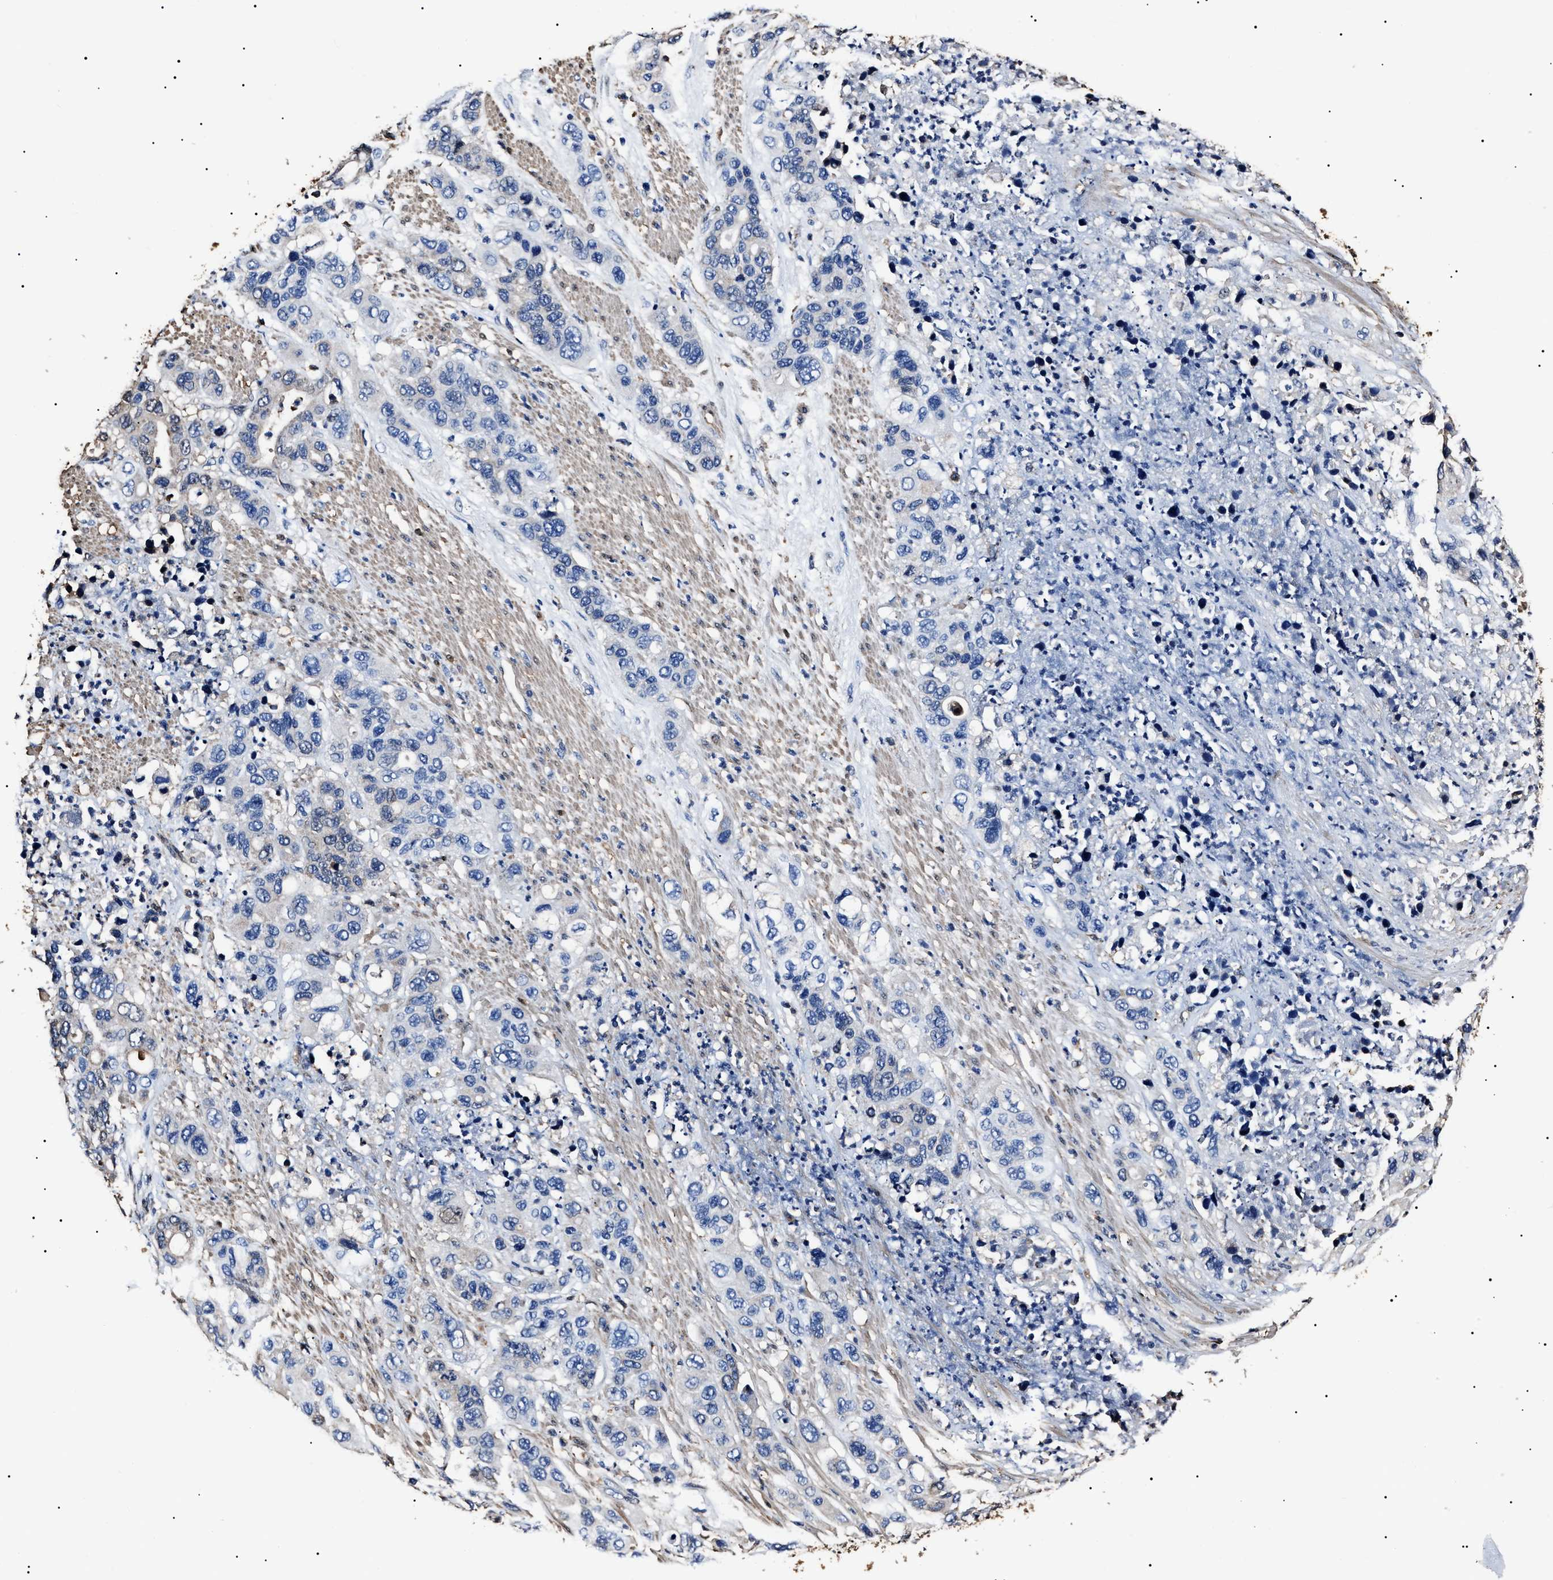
{"staining": {"intensity": "negative", "quantity": "none", "location": "none"}, "tissue": "pancreatic cancer", "cell_type": "Tumor cells", "image_type": "cancer", "snomed": [{"axis": "morphology", "description": "Adenocarcinoma, NOS"}, {"axis": "topography", "description": "Pancreas"}], "caption": "Tumor cells show no significant positivity in pancreatic cancer. (Stains: DAB IHC with hematoxylin counter stain, Microscopy: brightfield microscopy at high magnification).", "gene": "ALDH1A1", "patient": {"sex": "female", "age": 71}}